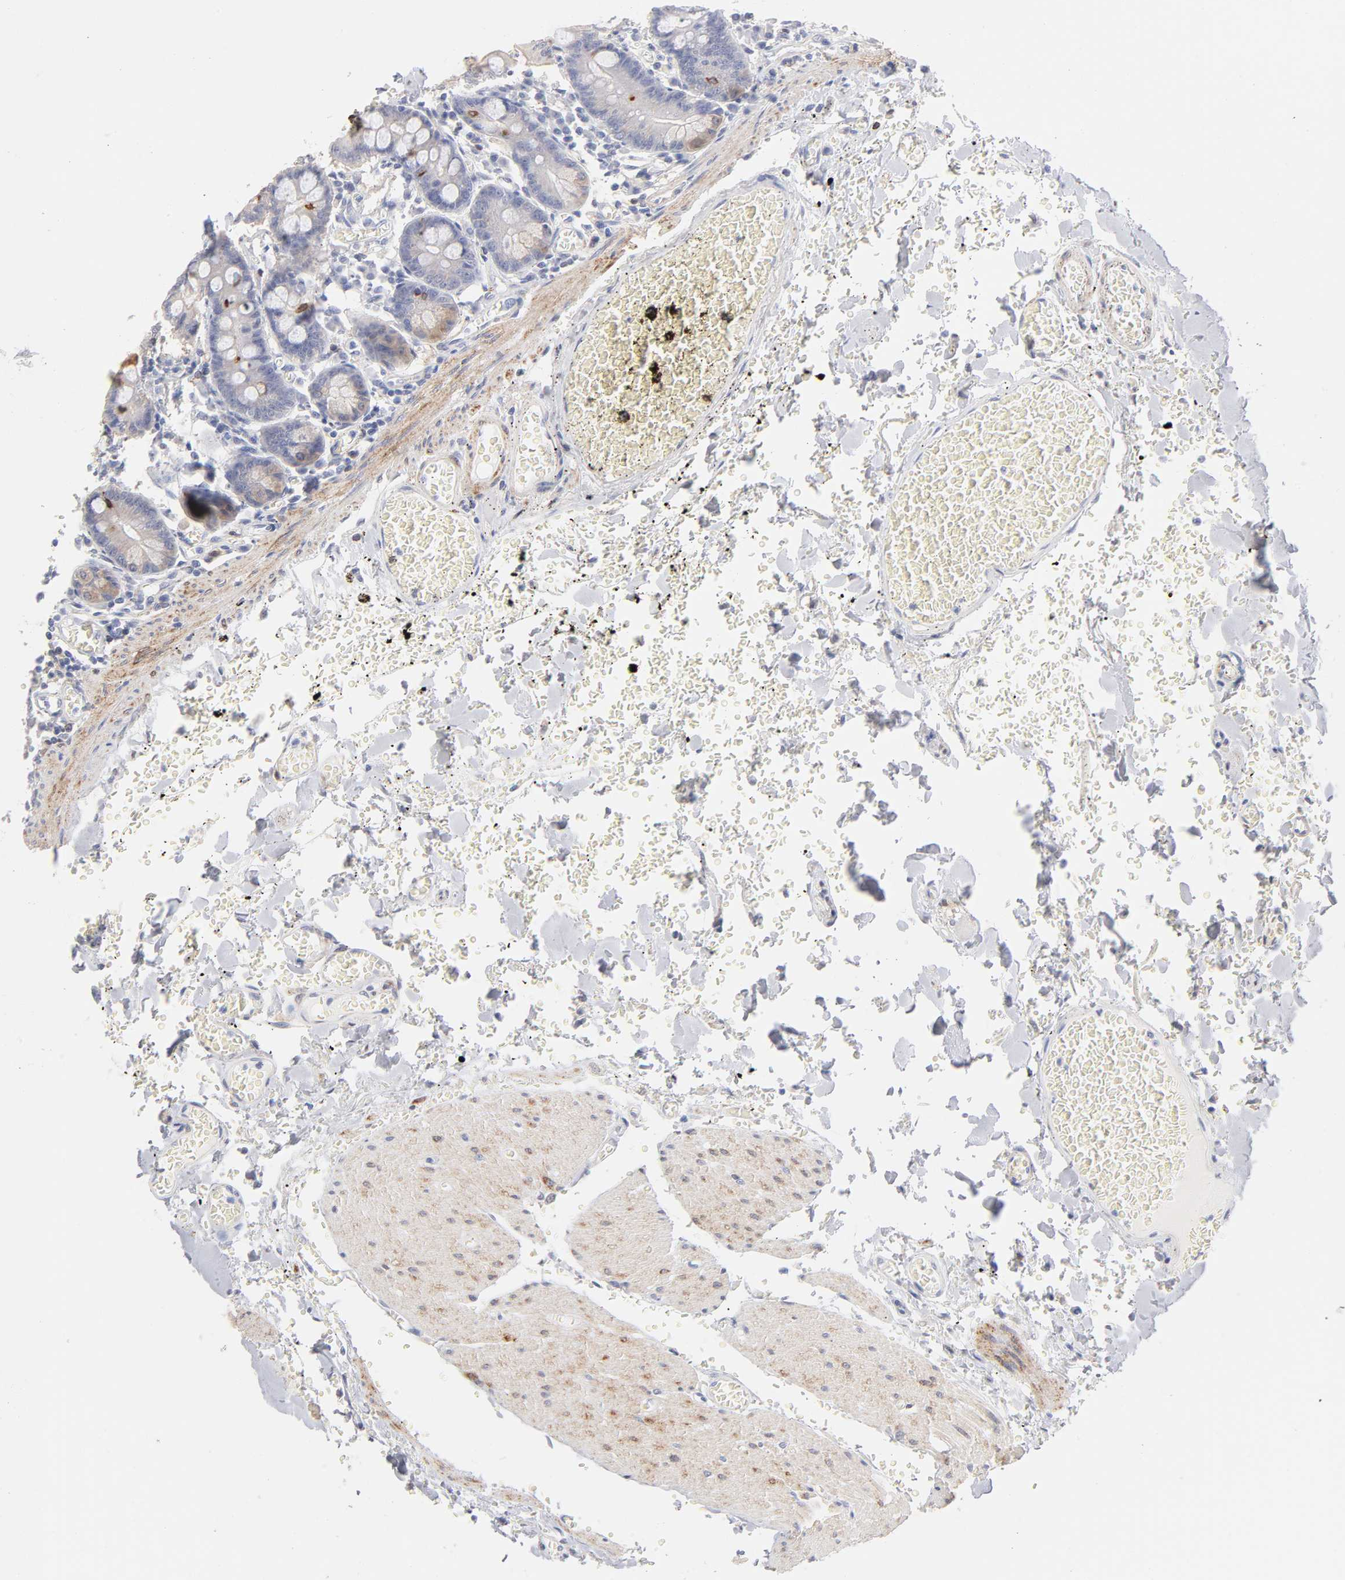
{"staining": {"intensity": "moderate", "quantity": "<25%", "location": "cytoplasmic/membranous"}, "tissue": "small intestine", "cell_type": "Glandular cells", "image_type": "normal", "snomed": [{"axis": "morphology", "description": "Normal tissue, NOS"}, {"axis": "topography", "description": "Small intestine"}], "caption": "Immunohistochemistry (IHC) histopathology image of benign small intestine: human small intestine stained using IHC exhibits low levels of moderate protein expression localized specifically in the cytoplasmic/membranous of glandular cells, appearing as a cytoplasmic/membranous brown color.", "gene": "MID1", "patient": {"sex": "male", "age": 71}}